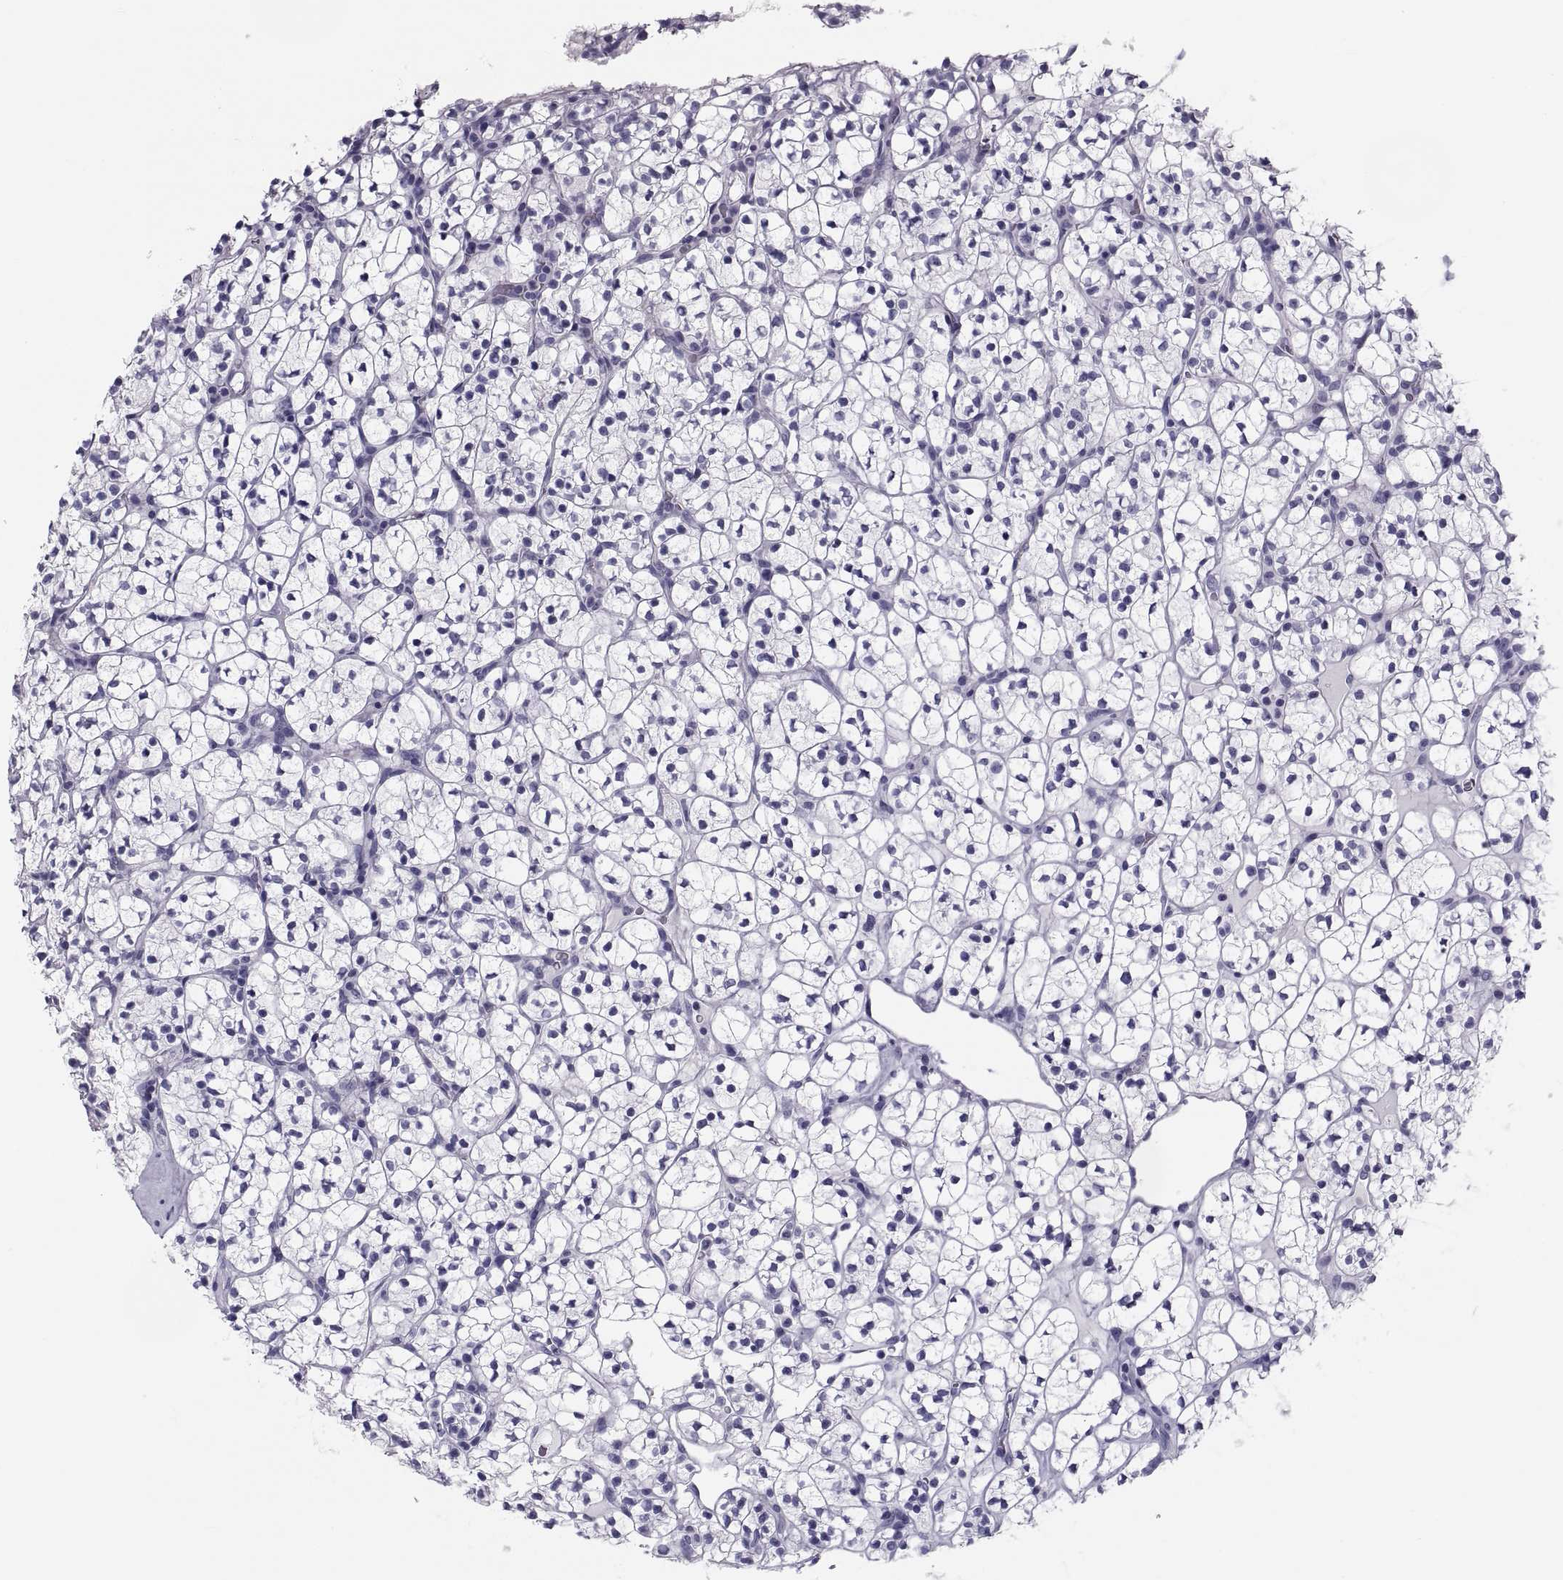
{"staining": {"intensity": "negative", "quantity": "none", "location": "none"}, "tissue": "renal cancer", "cell_type": "Tumor cells", "image_type": "cancer", "snomed": [{"axis": "morphology", "description": "Adenocarcinoma, NOS"}, {"axis": "topography", "description": "Kidney"}], "caption": "Tumor cells show no significant protein positivity in renal cancer.", "gene": "CRISP1", "patient": {"sex": "female", "age": 89}}